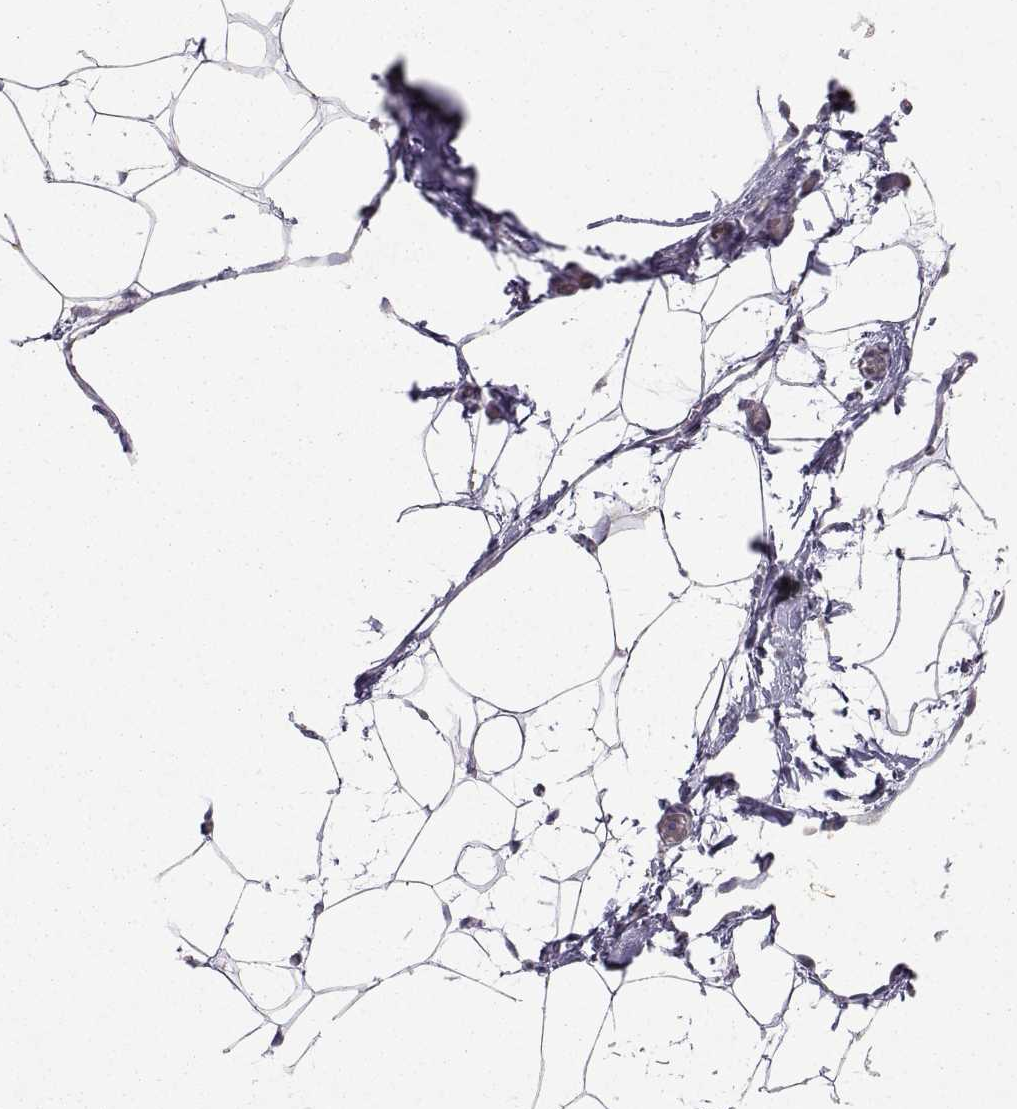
{"staining": {"intensity": "negative", "quantity": "none", "location": "none"}, "tissue": "adipose tissue", "cell_type": "Adipocytes", "image_type": "normal", "snomed": [{"axis": "morphology", "description": "Normal tissue, NOS"}, {"axis": "topography", "description": "Adipose tissue"}], "caption": "Immunohistochemical staining of normal adipose tissue demonstrates no significant expression in adipocytes.", "gene": "MANBAL", "patient": {"sex": "male", "age": 57}}